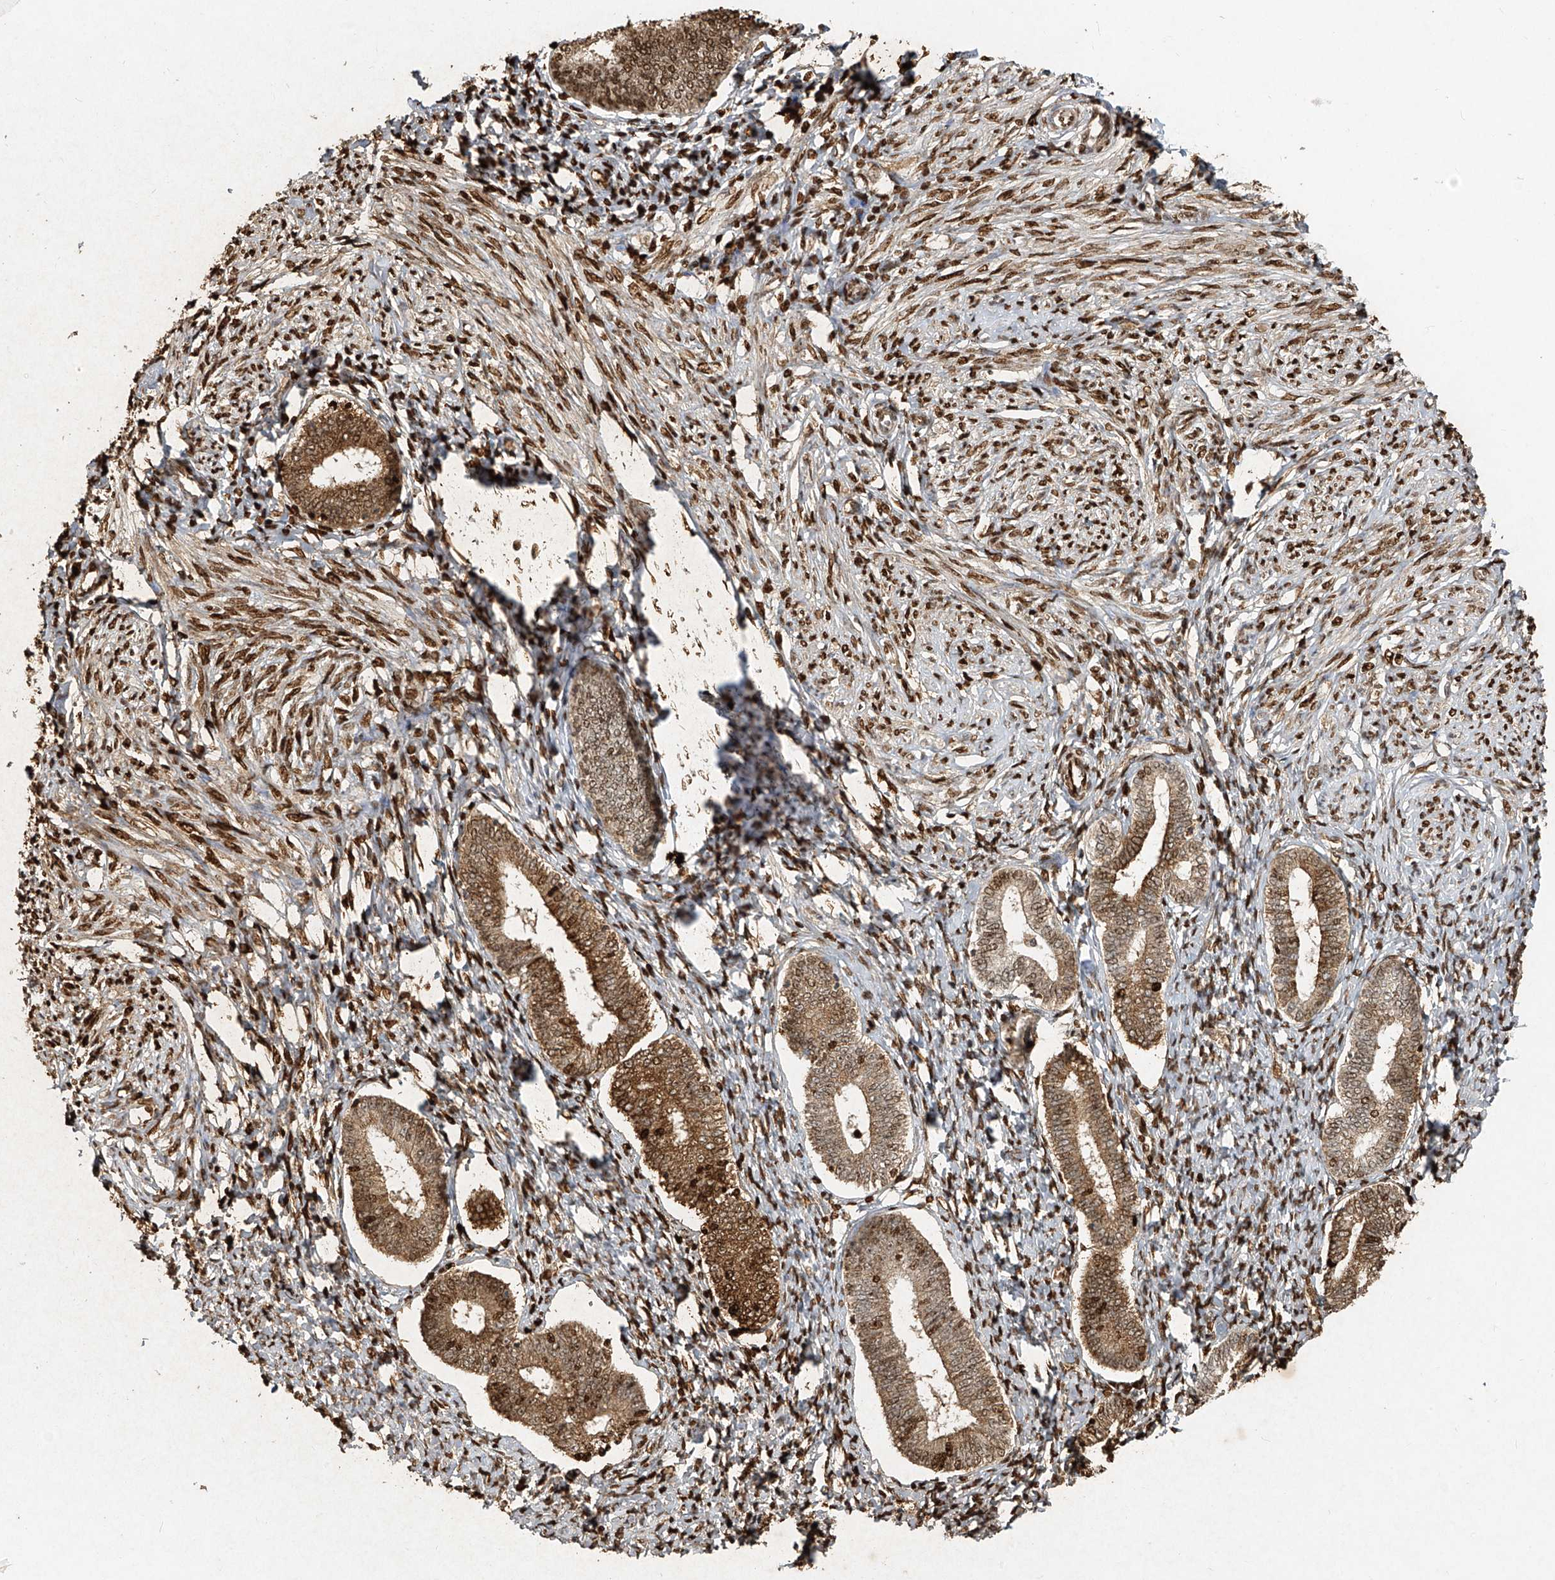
{"staining": {"intensity": "strong", "quantity": ">75%", "location": "nuclear"}, "tissue": "endometrium", "cell_type": "Cells in endometrial stroma", "image_type": "normal", "snomed": [{"axis": "morphology", "description": "Normal tissue, NOS"}, {"axis": "topography", "description": "Endometrium"}], "caption": "Immunohistochemistry micrograph of unremarkable endometrium: endometrium stained using IHC exhibits high levels of strong protein expression localized specifically in the nuclear of cells in endometrial stroma, appearing as a nuclear brown color.", "gene": "ATRIP", "patient": {"sex": "female", "age": 72}}